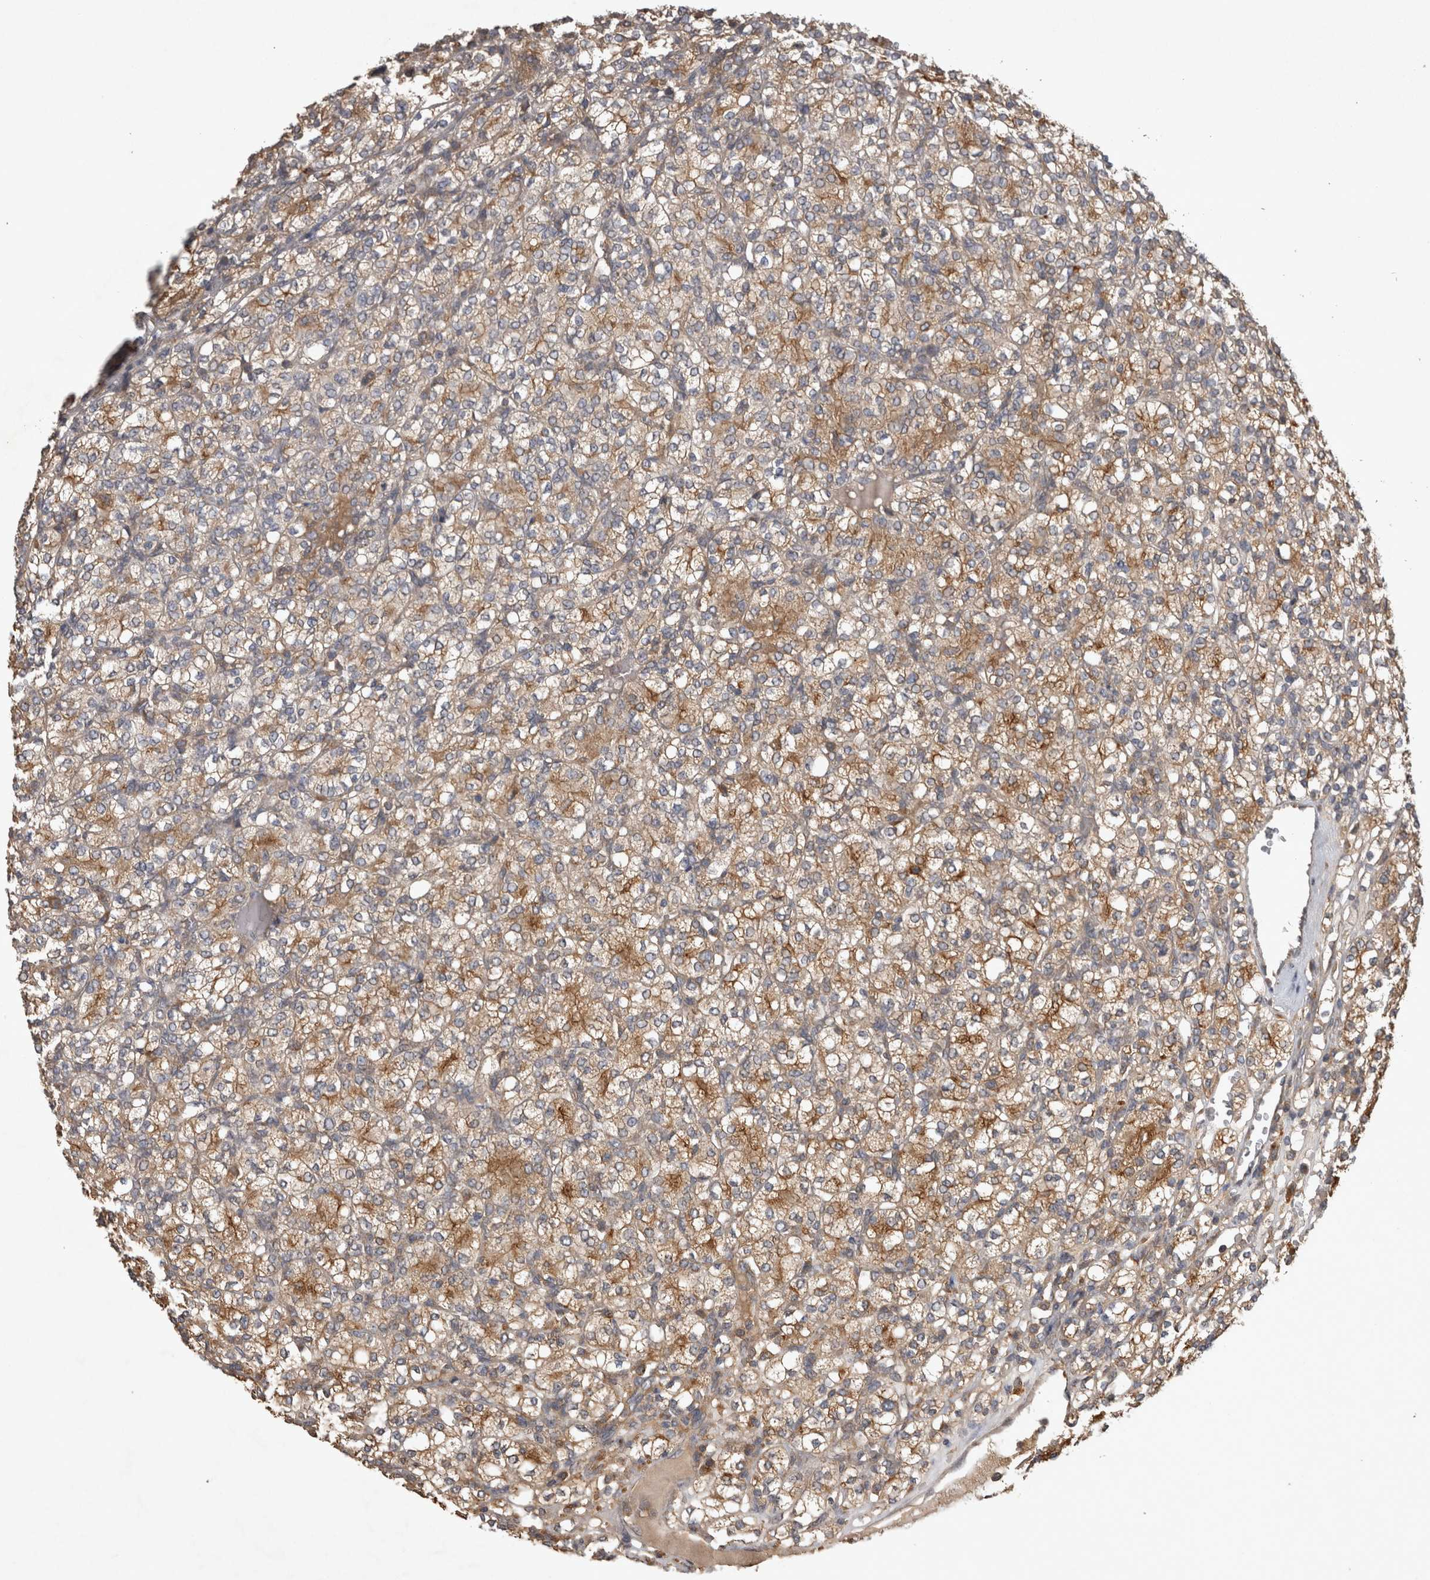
{"staining": {"intensity": "moderate", "quantity": ">75%", "location": "cytoplasmic/membranous"}, "tissue": "renal cancer", "cell_type": "Tumor cells", "image_type": "cancer", "snomed": [{"axis": "morphology", "description": "Adenocarcinoma, NOS"}, {"axis": "topography", "description": "Kidney"}], "caption": "Adenocarcinoma (renal) stained with a protein marker reveals moderate staining in tumor cells.", "gene": "TRMT61B", "patient": {"sex": "male", "age": 77}}